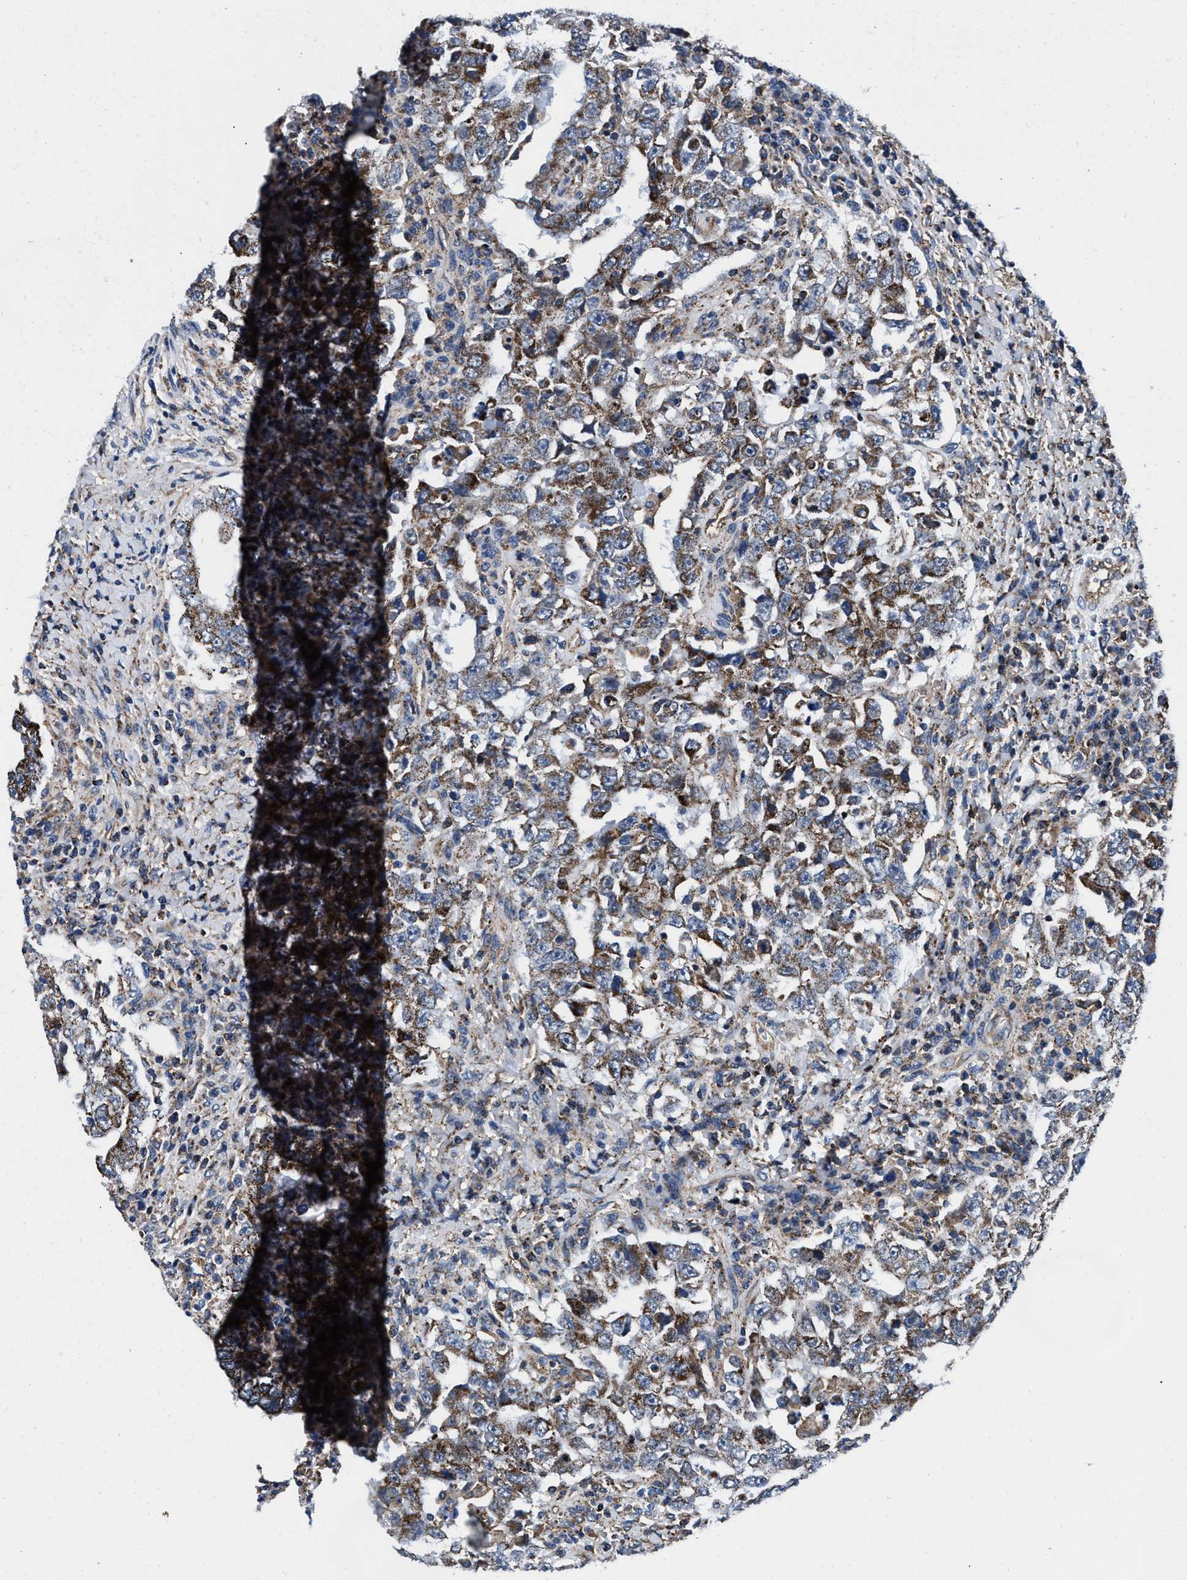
{"staining": {"intensity": "moderate", "quantity": ">75%", "location": "cytoplasmic/membranous"}, "tissue": "testis cancer", "cell_type": "Tumor cells", "image_type": "cancer", "snomed": [{"axis": "morphology", "description": "Carcinoma, Embryonal, NOS"}, {"axis": "topography", "description": "Testis"}], "caption": "Tumor cells reveal medium levels of moderate cytoplasmic/membranous expression in about >75% of cells in testis cancer (embryonal carcinoma).", "gene": "NKTR", "patient": {"sex": "male", "age": 26}}